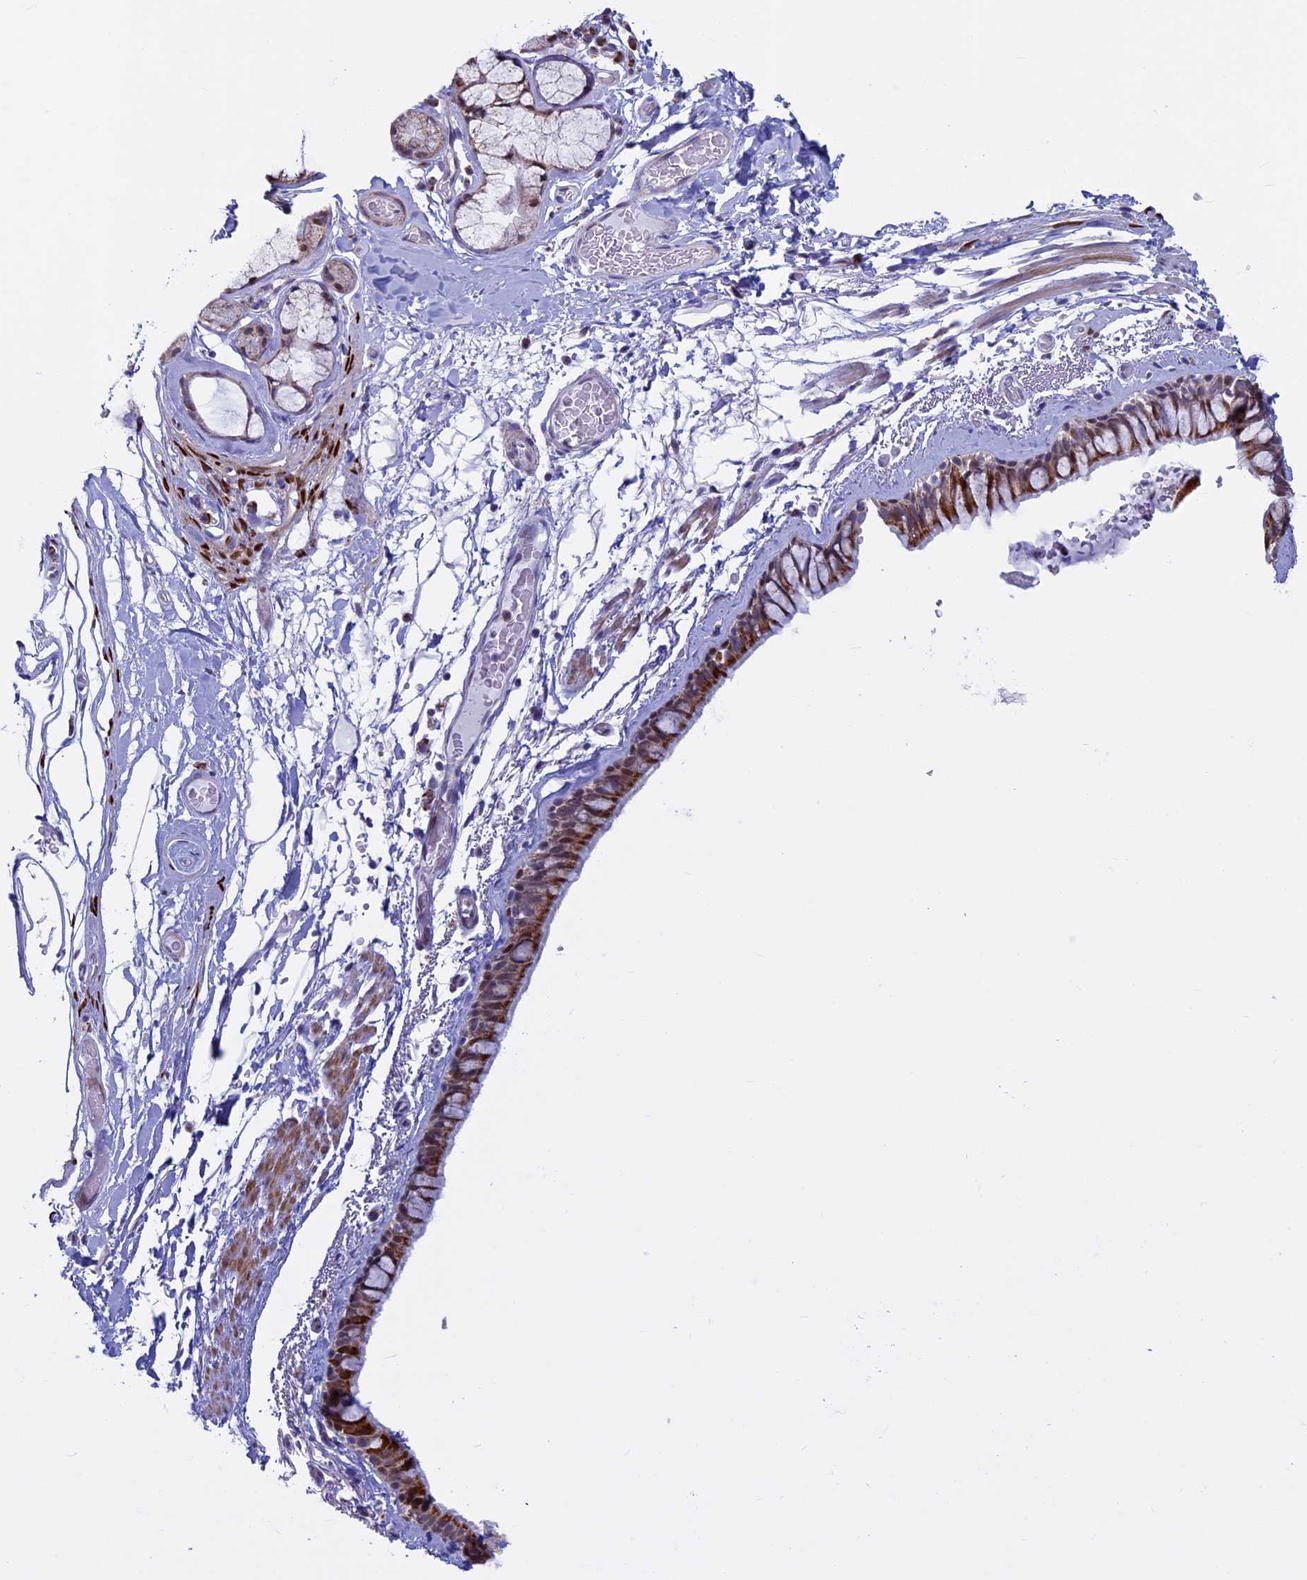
{"staining": {"intensity": "moderate", "quantity": "25%-75%", "location": "cytoplasmic/membranous"}, "tissue": "bronchus", "cell_type": "Respiratory epithelial cells", "image_type": "normal", "snomed": [{"axis": "morphology", "description": "Normal tissue, NOS"}, {"axis": "topography", "description": "Cartilage tissue"}], "caption": "Bronchus stained with immunohistochemistry exhibits moderate cytoplasmic/membranous expression in about 25%-75% of respiratory epithelial cells.", "gene": "ACSS1", "patient": {"sex": "male", "age": 63}}